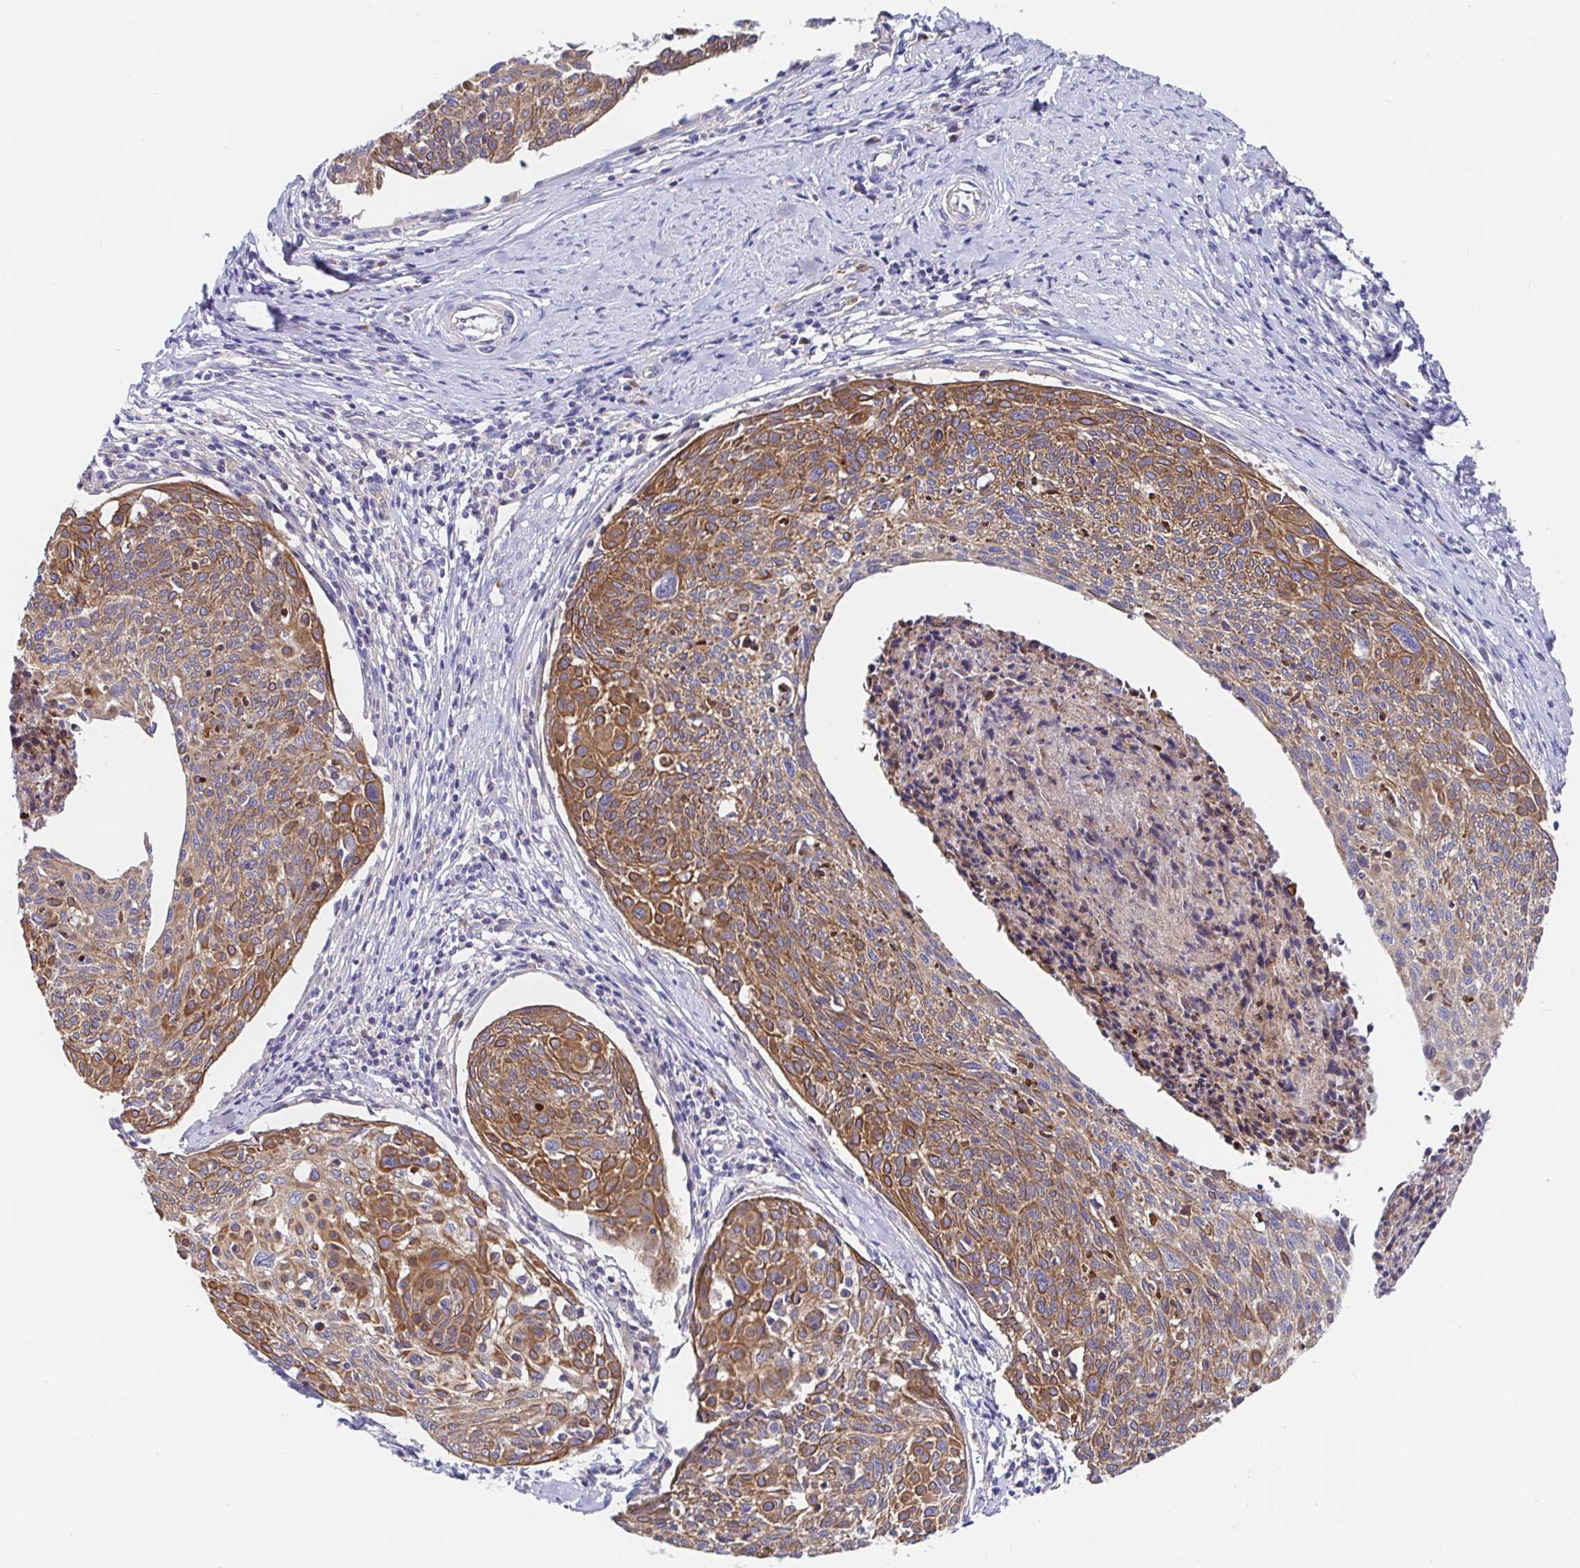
{"staining": {"intensity": "moderate", "quantity": ">75%", "location": "cytoplasmic/membranous"}, "tissue": "cervical cancer", "cell_type": "Tumor cells", "image_type": "cancer", "snomed": [{"axis": "morphology", "description": "Squamous cell carcinoma, NOS"}, {"axis": "topography", "description": "Cervix"}], "caption": "Immunohistochemistry (IHC) of cervical cancer (squamous cell carcinoma) shows medium levels of moderate cytoplasmic/membranous expression in about >75% of tumor cells. The staining is performed using DAB (3,3'-diaminobenzidine) brown chromogen to label protein expression. The nuclei are counter-stained blue using hematoxylin.", "gene": "GOLGA1", "patient": {"sex": "female", "age": 49}}